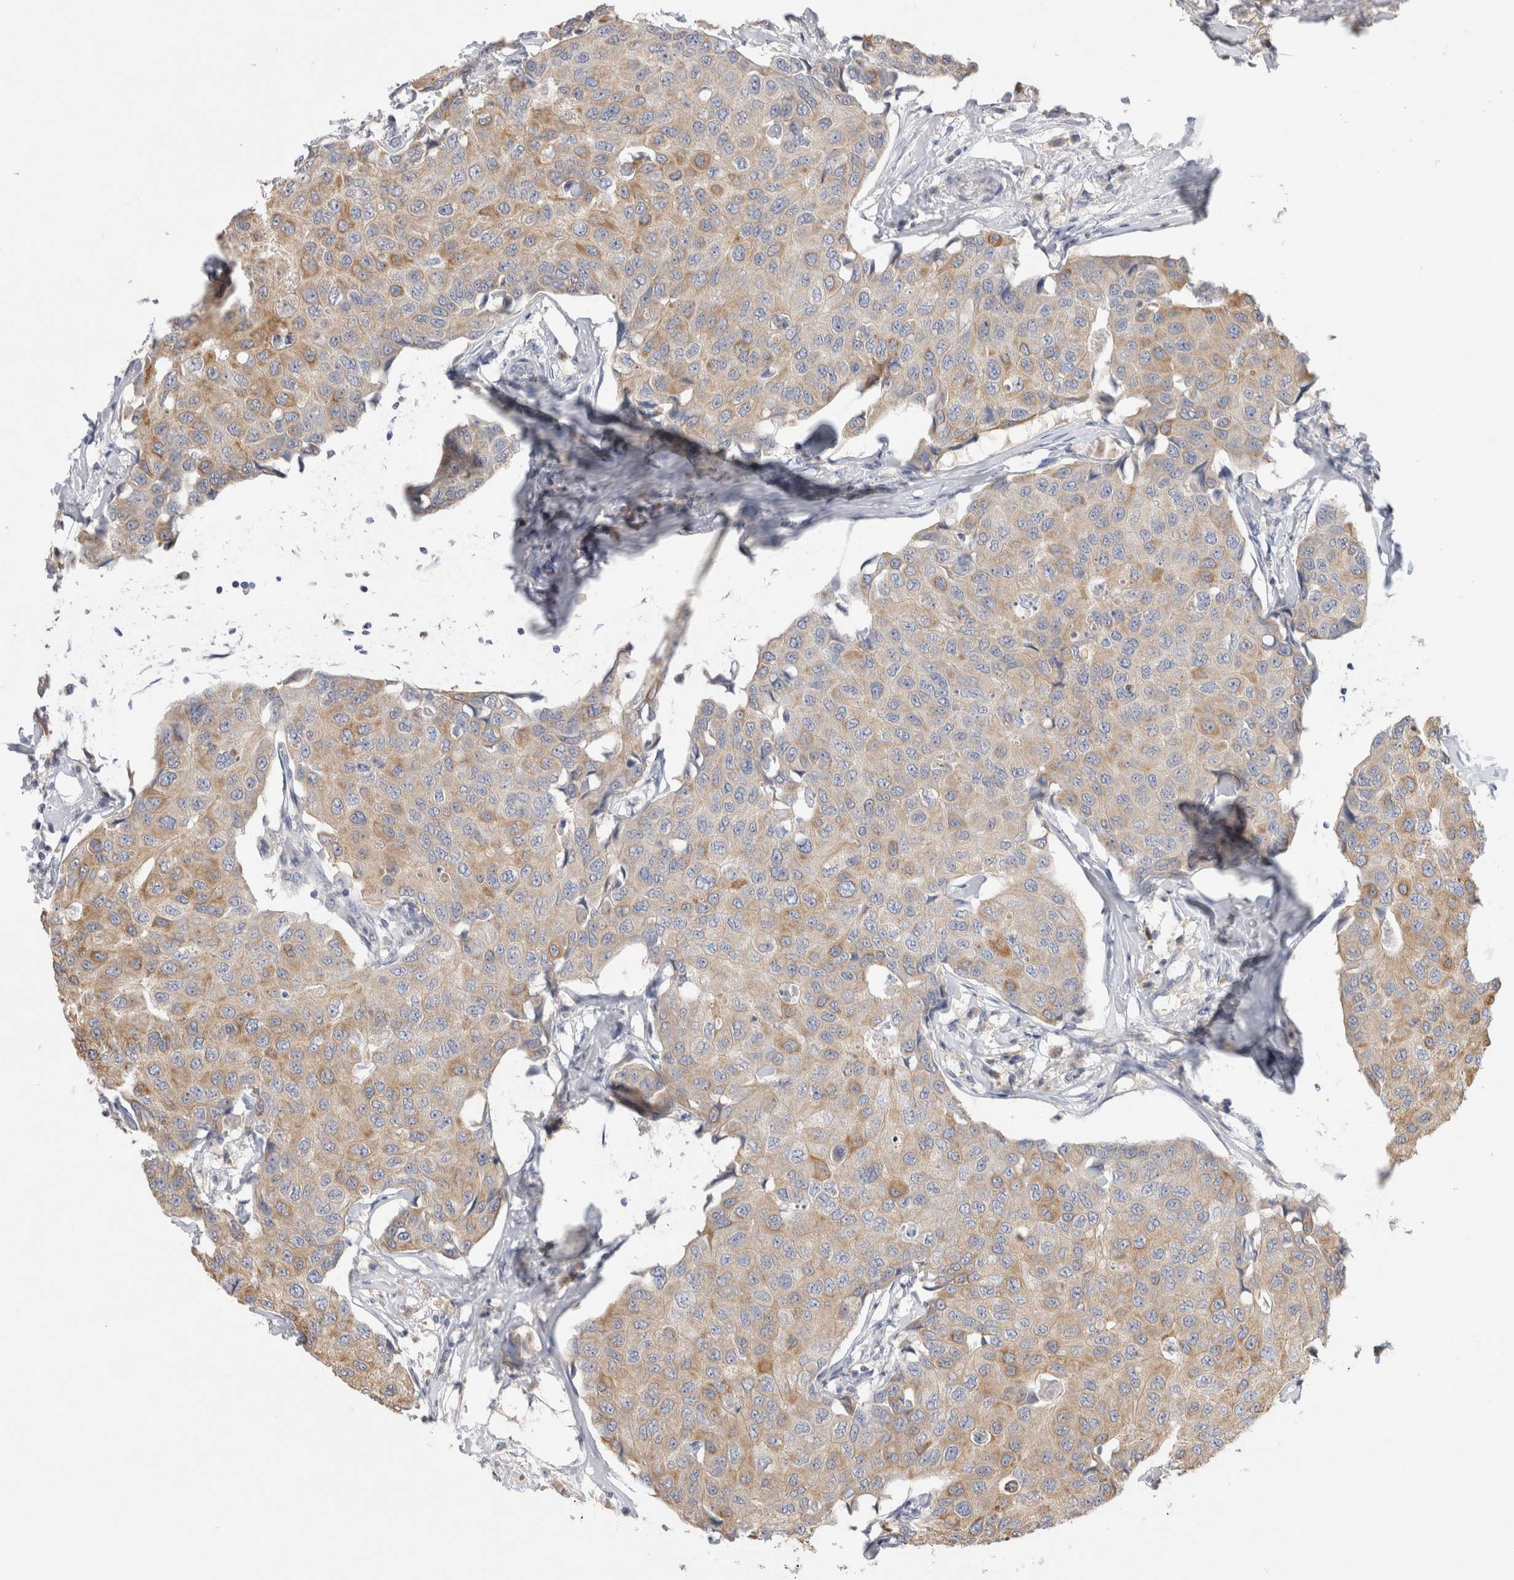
{"staining": {"intensity": "weak", "quantity": ">75%", "location": "cytoplasmic/membranous"}, "tissue": "breast cancer", "cell_type": "Tumor cells", "image_type": "cancer", "snomed": [{"axis": "morphology", "description": "Duct carcinoma"}, {"axis": "topography", "description": "Breast"}], "caption": "This is an image of IHC staining of breast intraductal carcinoma, which shows weak staining in the cytoplasmic/membranous of tumor cells.", "gene": "GAS1", "patient": {"sex": "female", "age": 80}}